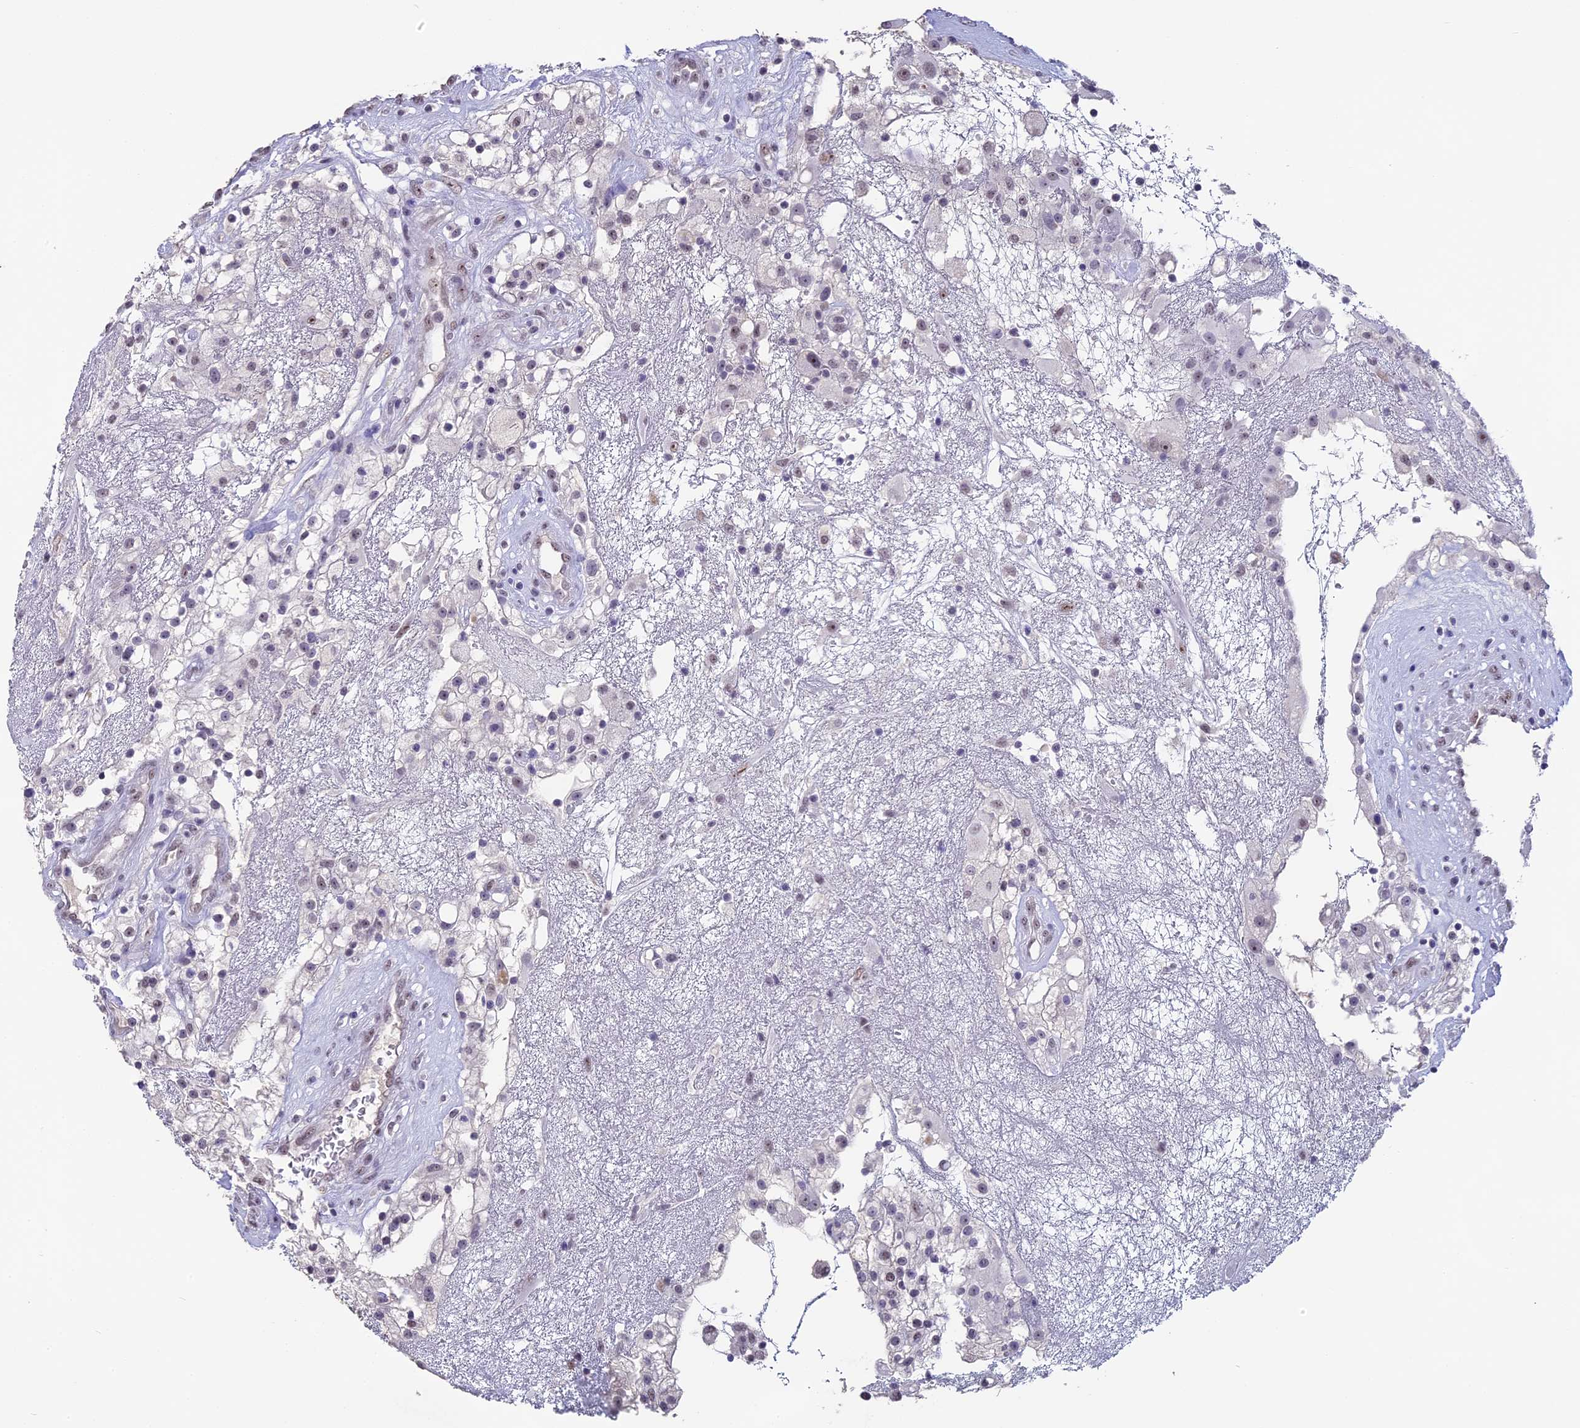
{"staining": {"intensity": "moderate", "quantity": "25%-75%", "location": "nuclear"}, "tissue": "renal cancer", "cell_type": "Tumor cells", "image_type": "cancer", "snomed": [{"axis": "morphology", "description": "Adenocarcinoma, NOS"}, {"axis": "topography", "description": "Kidney"}], "caption": "High-magnification brightfield microscopy of renal cancer stained with DAB (3,3'-diaminobenzidine) (brown) and counterstained with hematoxylin (blue). tumor cells exhibit moderate nuclear expression is appreciated in approximately25%-75% of cells.", "gene": "SETD2", "patient": {"sex": "female", "age": 52}}